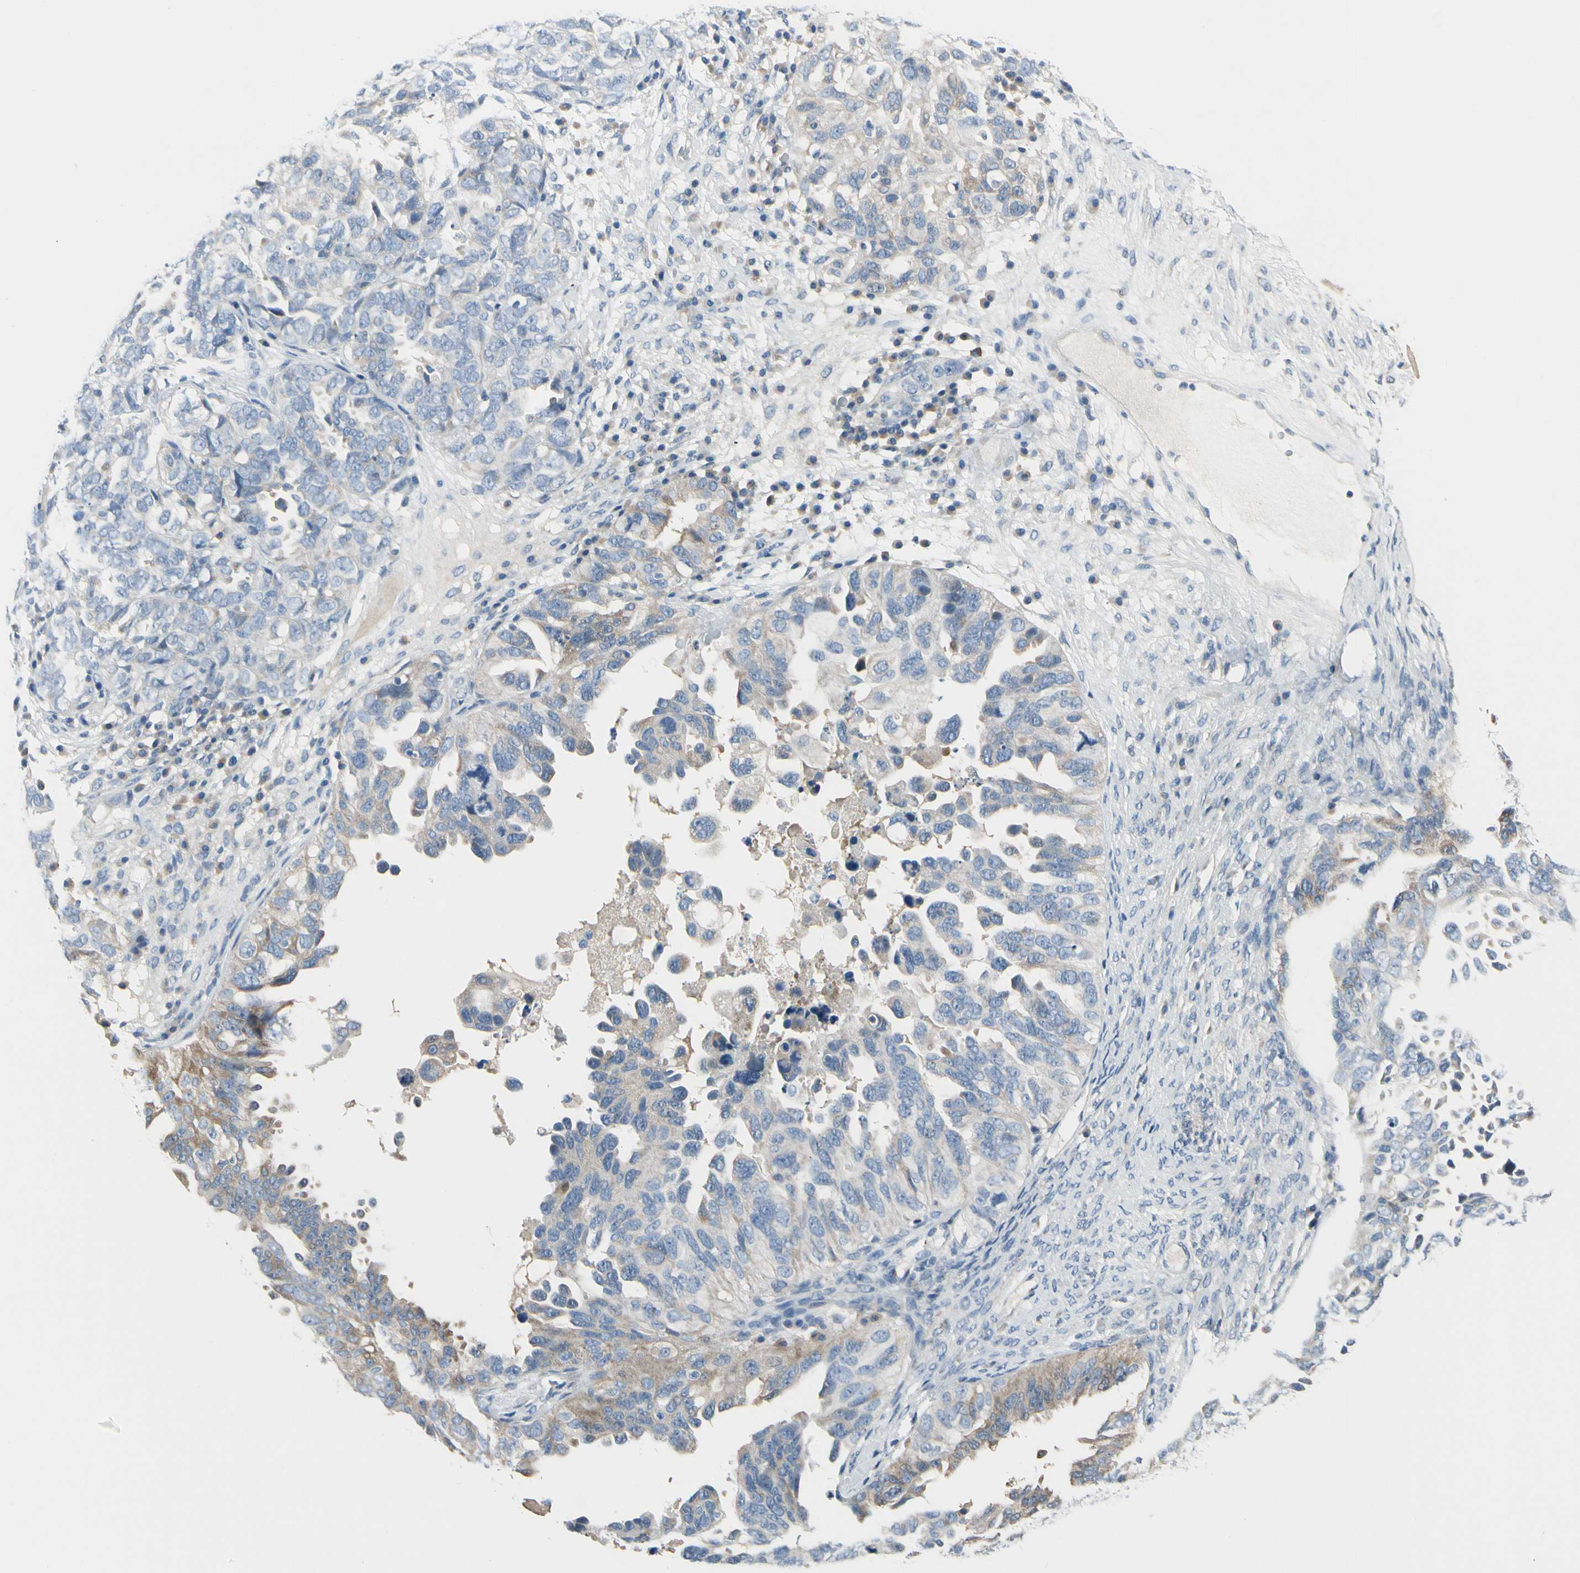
{"staining": {"intensity": "weak", "quantity": "<25%", "location": "cytoplasmic/membranous"}, "tissue": "ovarian cancer", "cell_type": "Tumor cells", "image_type": "cancer", "snomed": [{"axis": "morphology", "description": "Cystadenocarcinoma, serous, NOS"}, {"axis": "topography", "description": "Ovary"}], "caption": "Immunohistochemistry photomicrograph of ovarian cancer stained for a protein (brown), which reveals no positivity in tumor cells.", "gene": "PEBP1", "patient": {"sex": "female", "age": 82}}